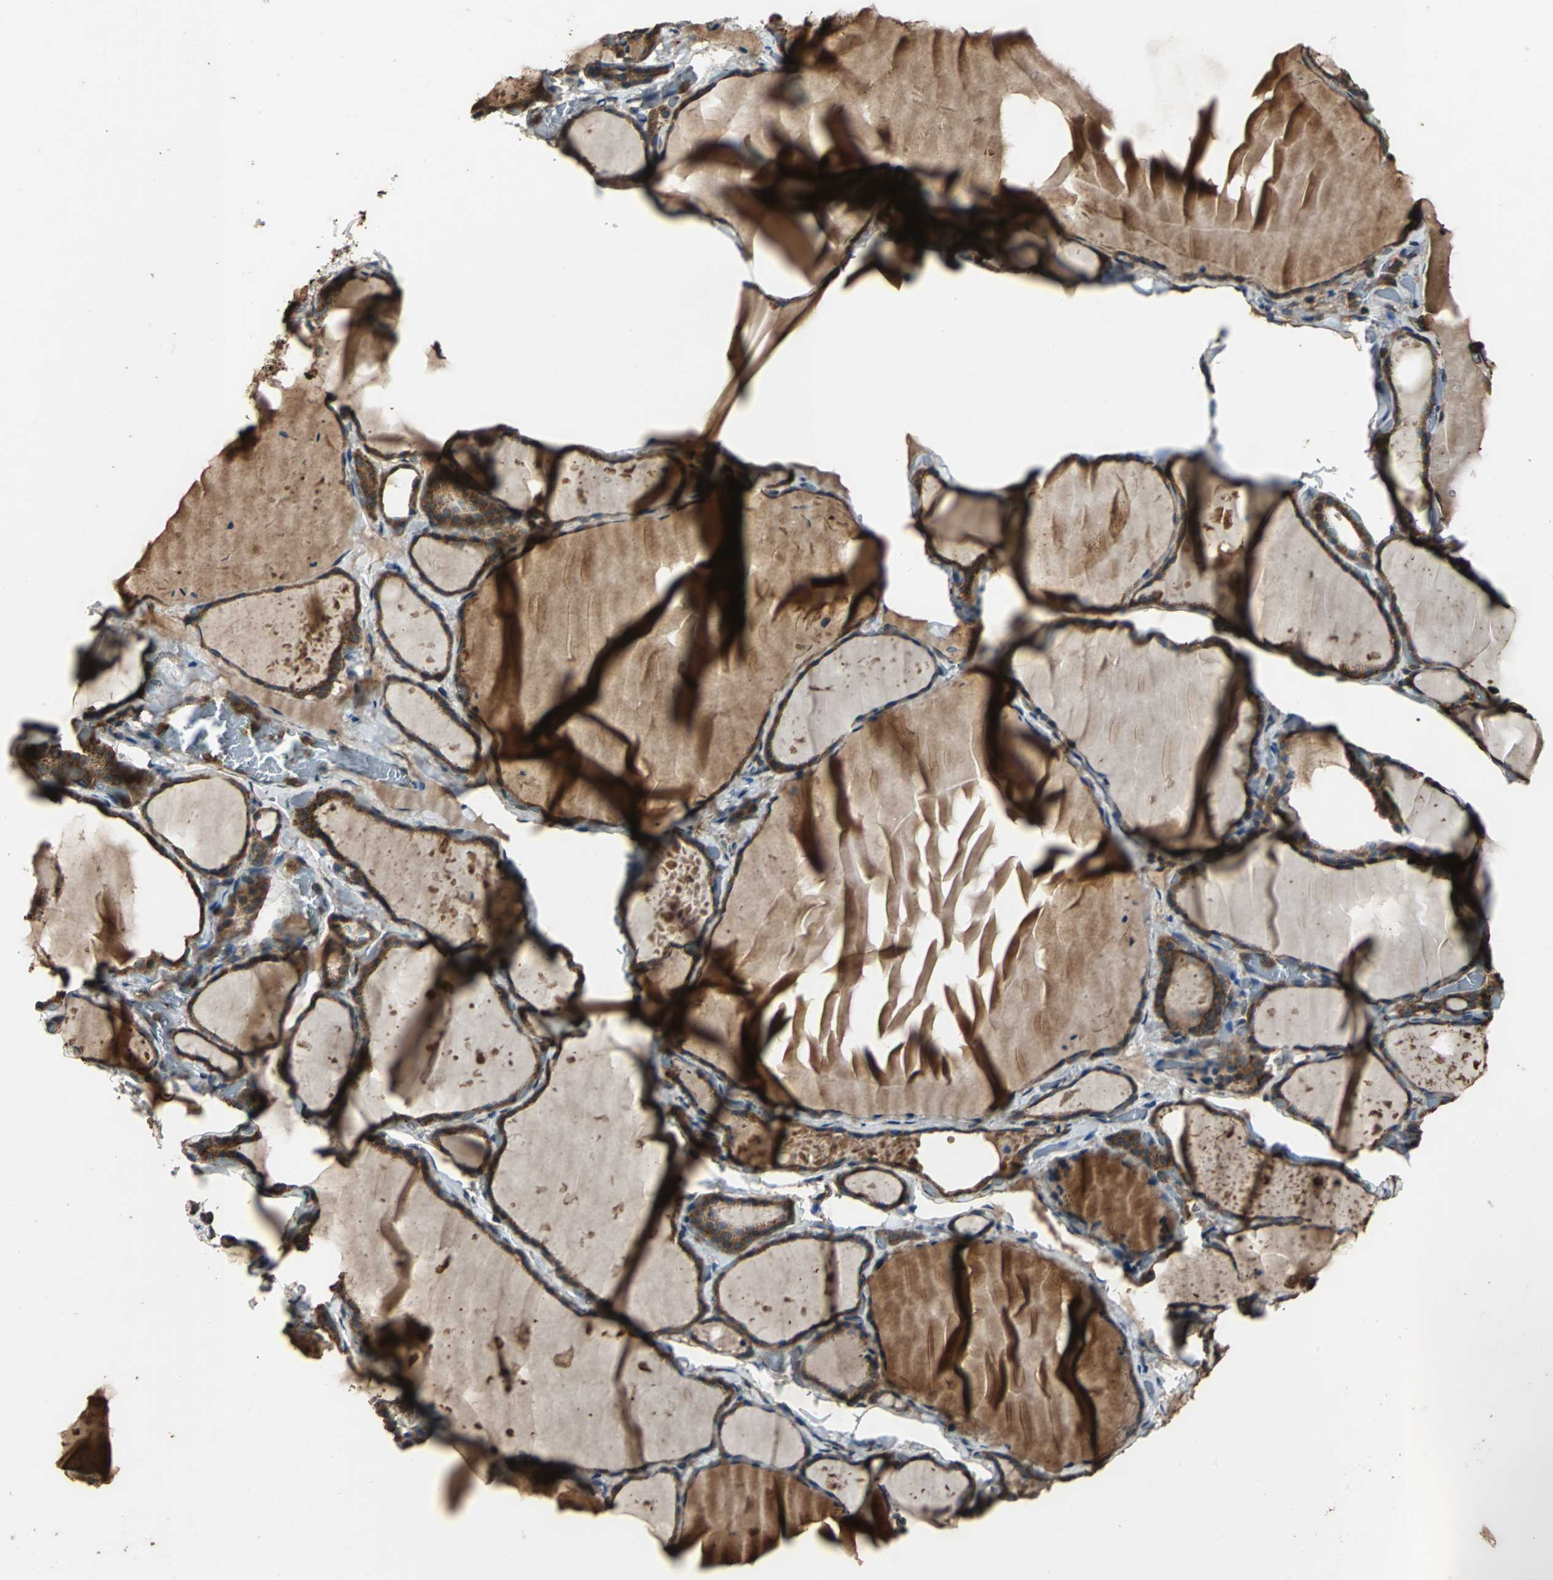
{"staining": {"intensity": "strong", "quantity": ">75%", "location": "cytoplasmic/membranous"}, "tissue": "thyroid gland", "cell_type": "Glandular cells", "image_type": "normal", "snomed": [{"axis": "morphology", "description": "Normal tissue, NOS"}, {"axis": "topography", "description": "Thyroid gland"}], "caption": "IHC (DAB) staining of normal thyroid gland exhibits strong cytoplasmic/membranous protein expression in approximately >75% of glandular cells. (DAB = brown stain, brightfield microscopy at high magnification).", "gene": "ZNF608", "patient": {"sex": "female", "age": 22}}